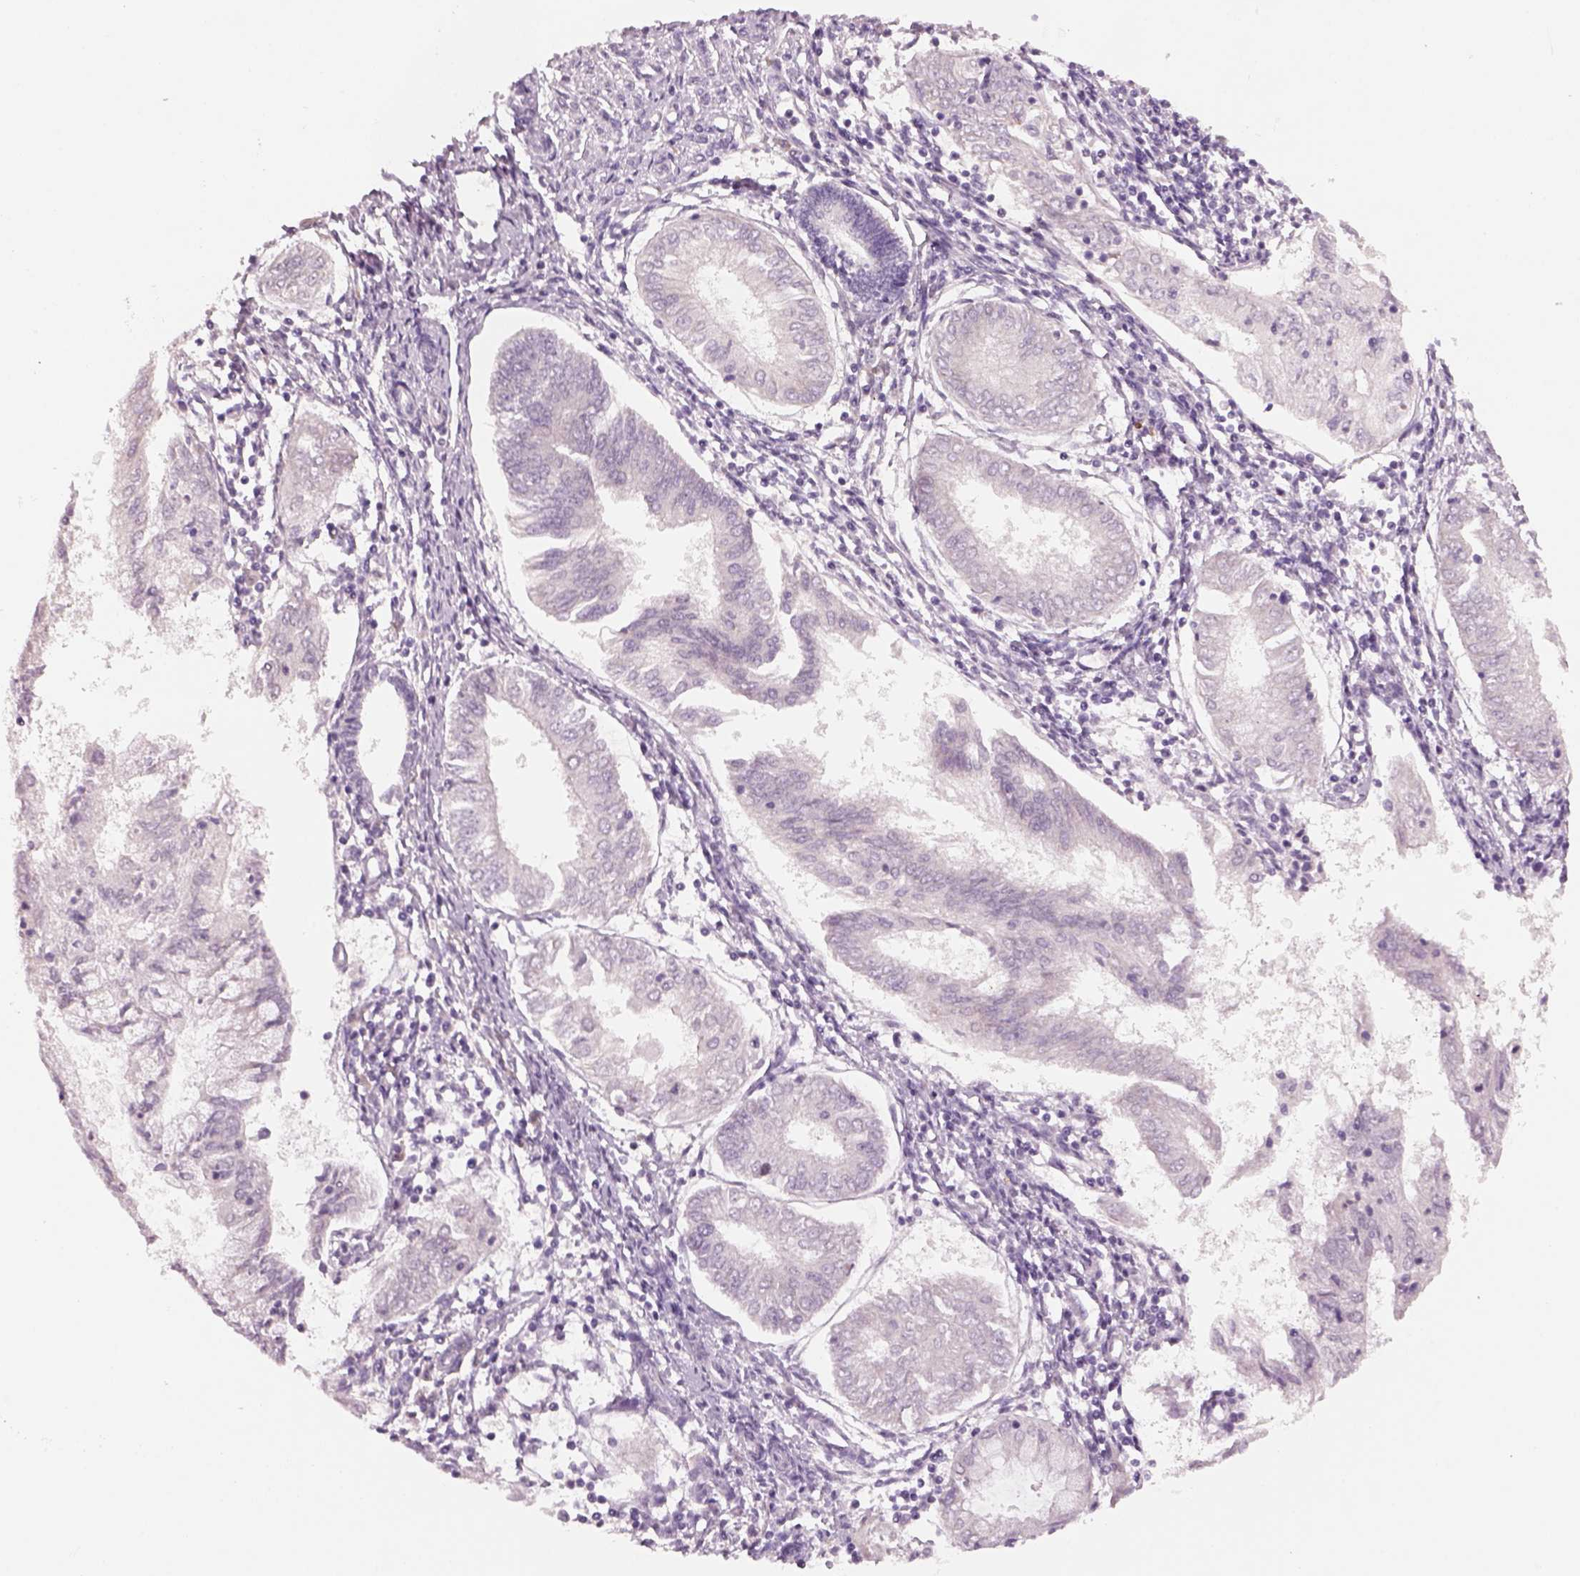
{"staining": {"intensity": "negative", "quantity": "none", "location": "none"}, "tissue": "endometrial cancer", "cell_type": "Tumor cells", "image_type": "cancer", "snomed": [{"axis": "morphology", "description": "Adenocarcinoma, NOS"}, {"axis": "topography", "description": "Endometrium"}], "caption": "Immunohistochemical staining of human endometrial cancer (adenocarcinoma) reveals no significant positivity in tumor cells. The staining was performed using DAB (3,3'-diaminobenzidine) to visualize the protein expression in brown, while the nuclei were stained in blue with hematoxylin (Magnification: 20x).", "gene": "PENK", "patient": {"sex": "female", "age": 68}}